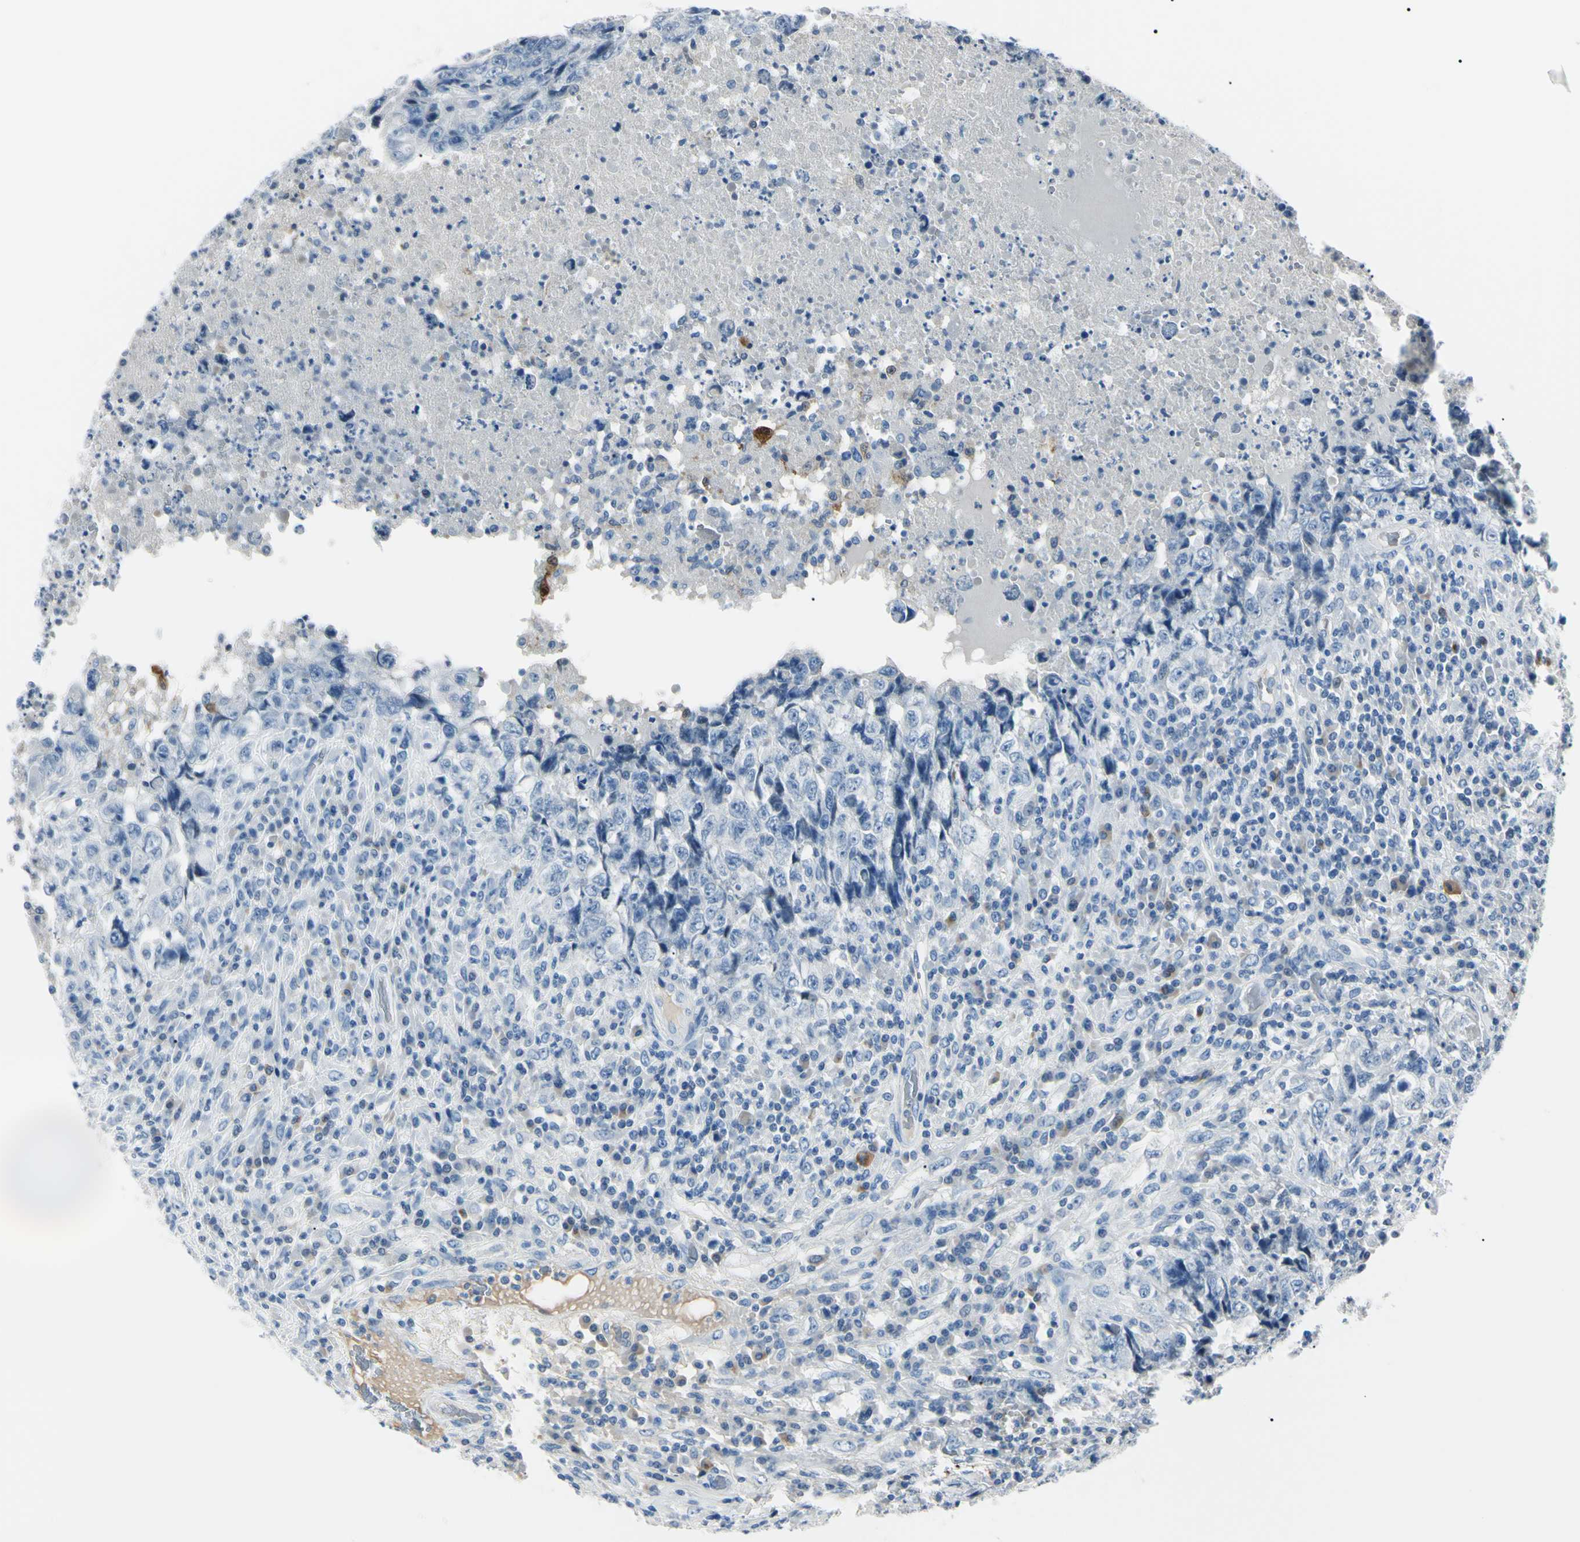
{"staining": {"intensity": "negative", "quantity": "none", "location": "none"}, "tissue": "testis cancer", "cell_type": "Tumor cells", "image_type": "cancer", "snomed": [{"axis": "morphology", "description": "Necrosis, NOS"}, {"axis": "morphology", "description": "Carcinoma, Embryonal, NOS"}, {"axis": "topography", "description": "Testis"}], "caption": "Image shows no significant protein positivity in tumor cells of embryonal carcinoma (testis).", "gene": "CA2", "patient": {"sex": "male", "age": 19}}